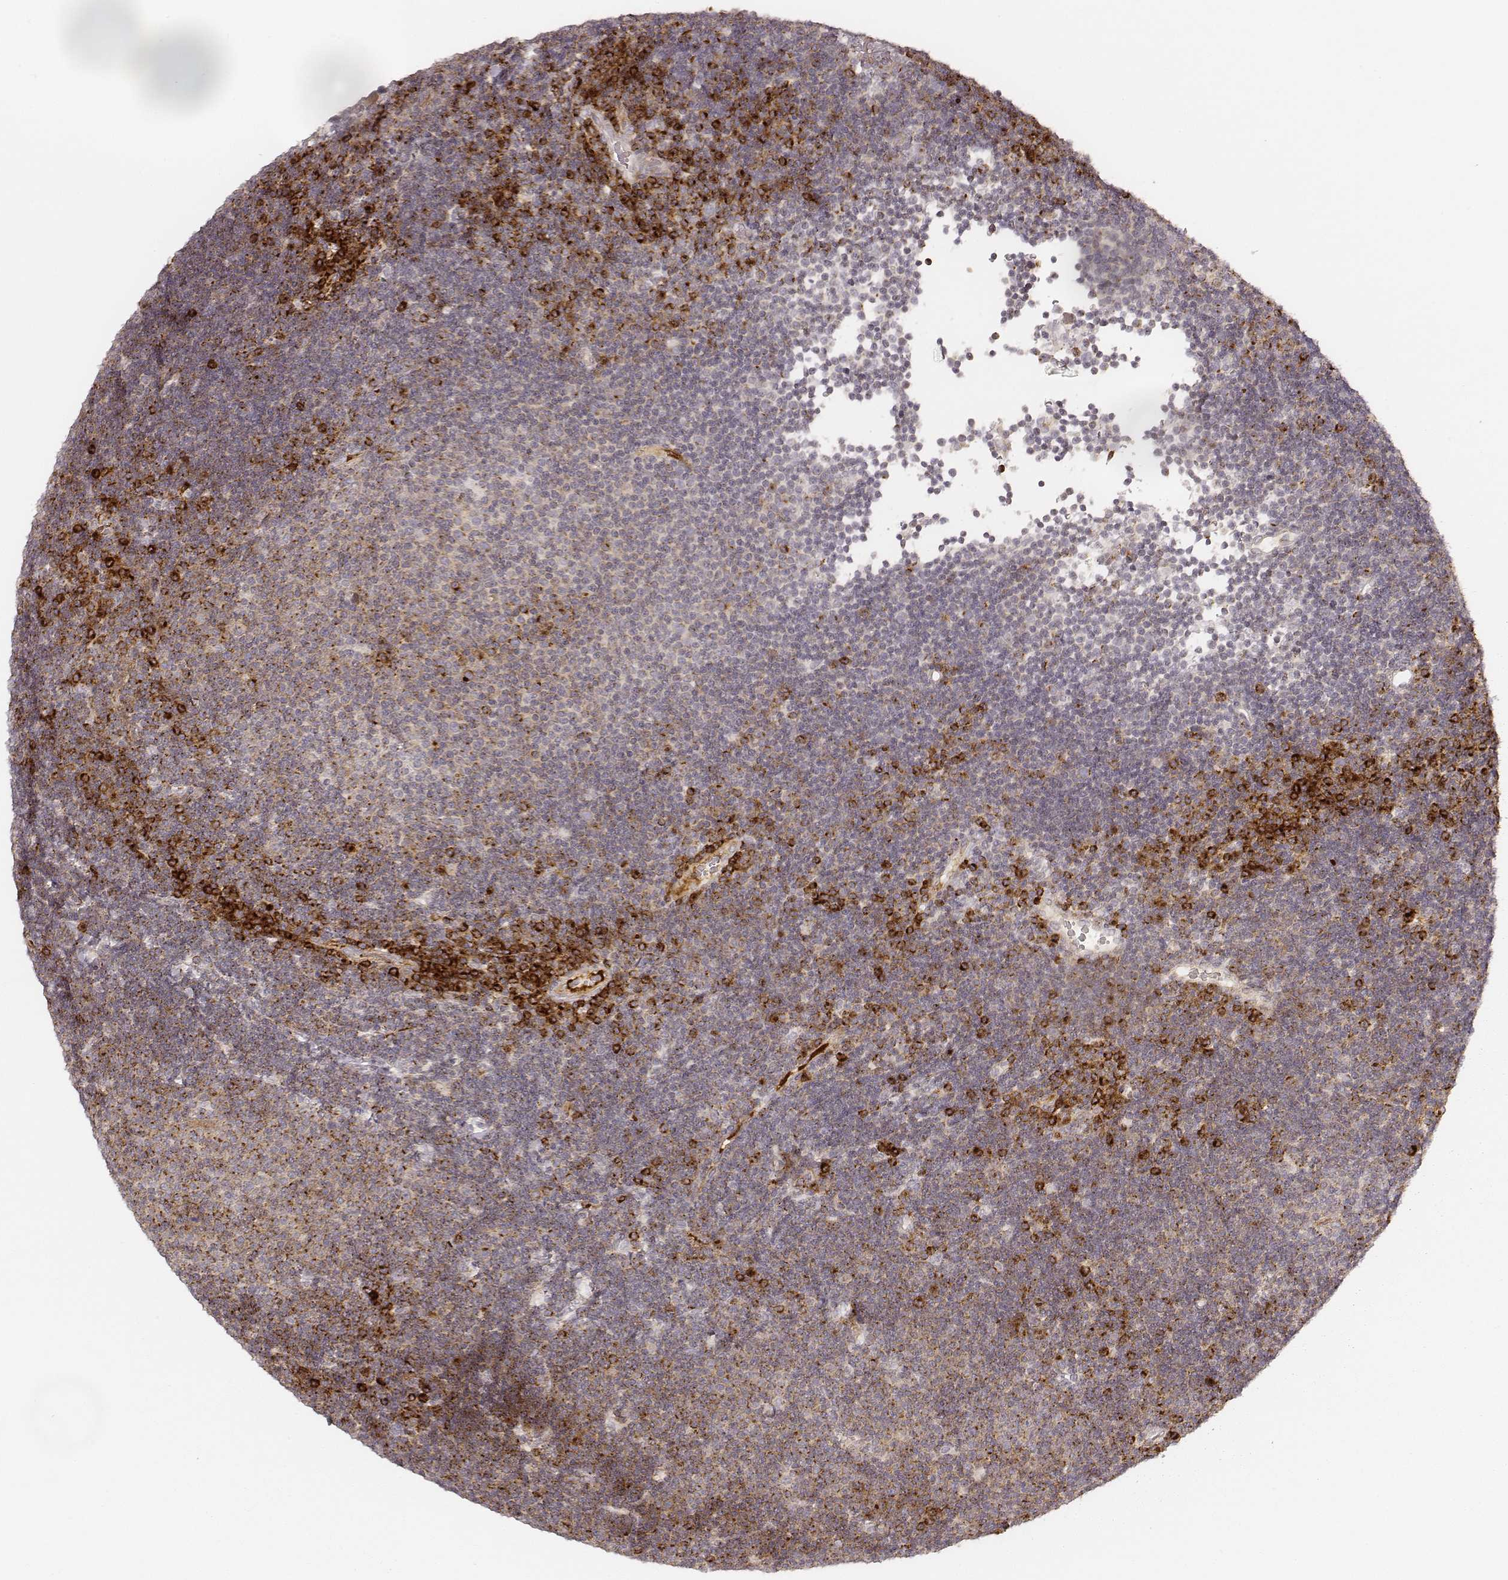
{"staining": {"intensity": "strong", "quantity": "25%-75%", "location": "cytoplasmic/membranous"}, "tissue": "lymphoma", "cell_type": "Tumor cells", "image_type": "cancer", "snomed": [{"axis": "morphology", "description": "Malignant lymphoma, non-Hodgkin's type, Low grade"}, {"axis": "topography", "description": "Brain"}], "caption": "Brown immunohistochemical staining in low-grade malignant lymphoma, non-Hodgkin's type exhibits strong cytoplasmic/membranous expression in approximately 25%-75% of tumor cells. (Stains: DAB in brown, nuclei in blue, Microscopy: brightfield microscopy at high magnification).", "gene": "GORASP2", "patient": {"sex": "female", "age": 66}}